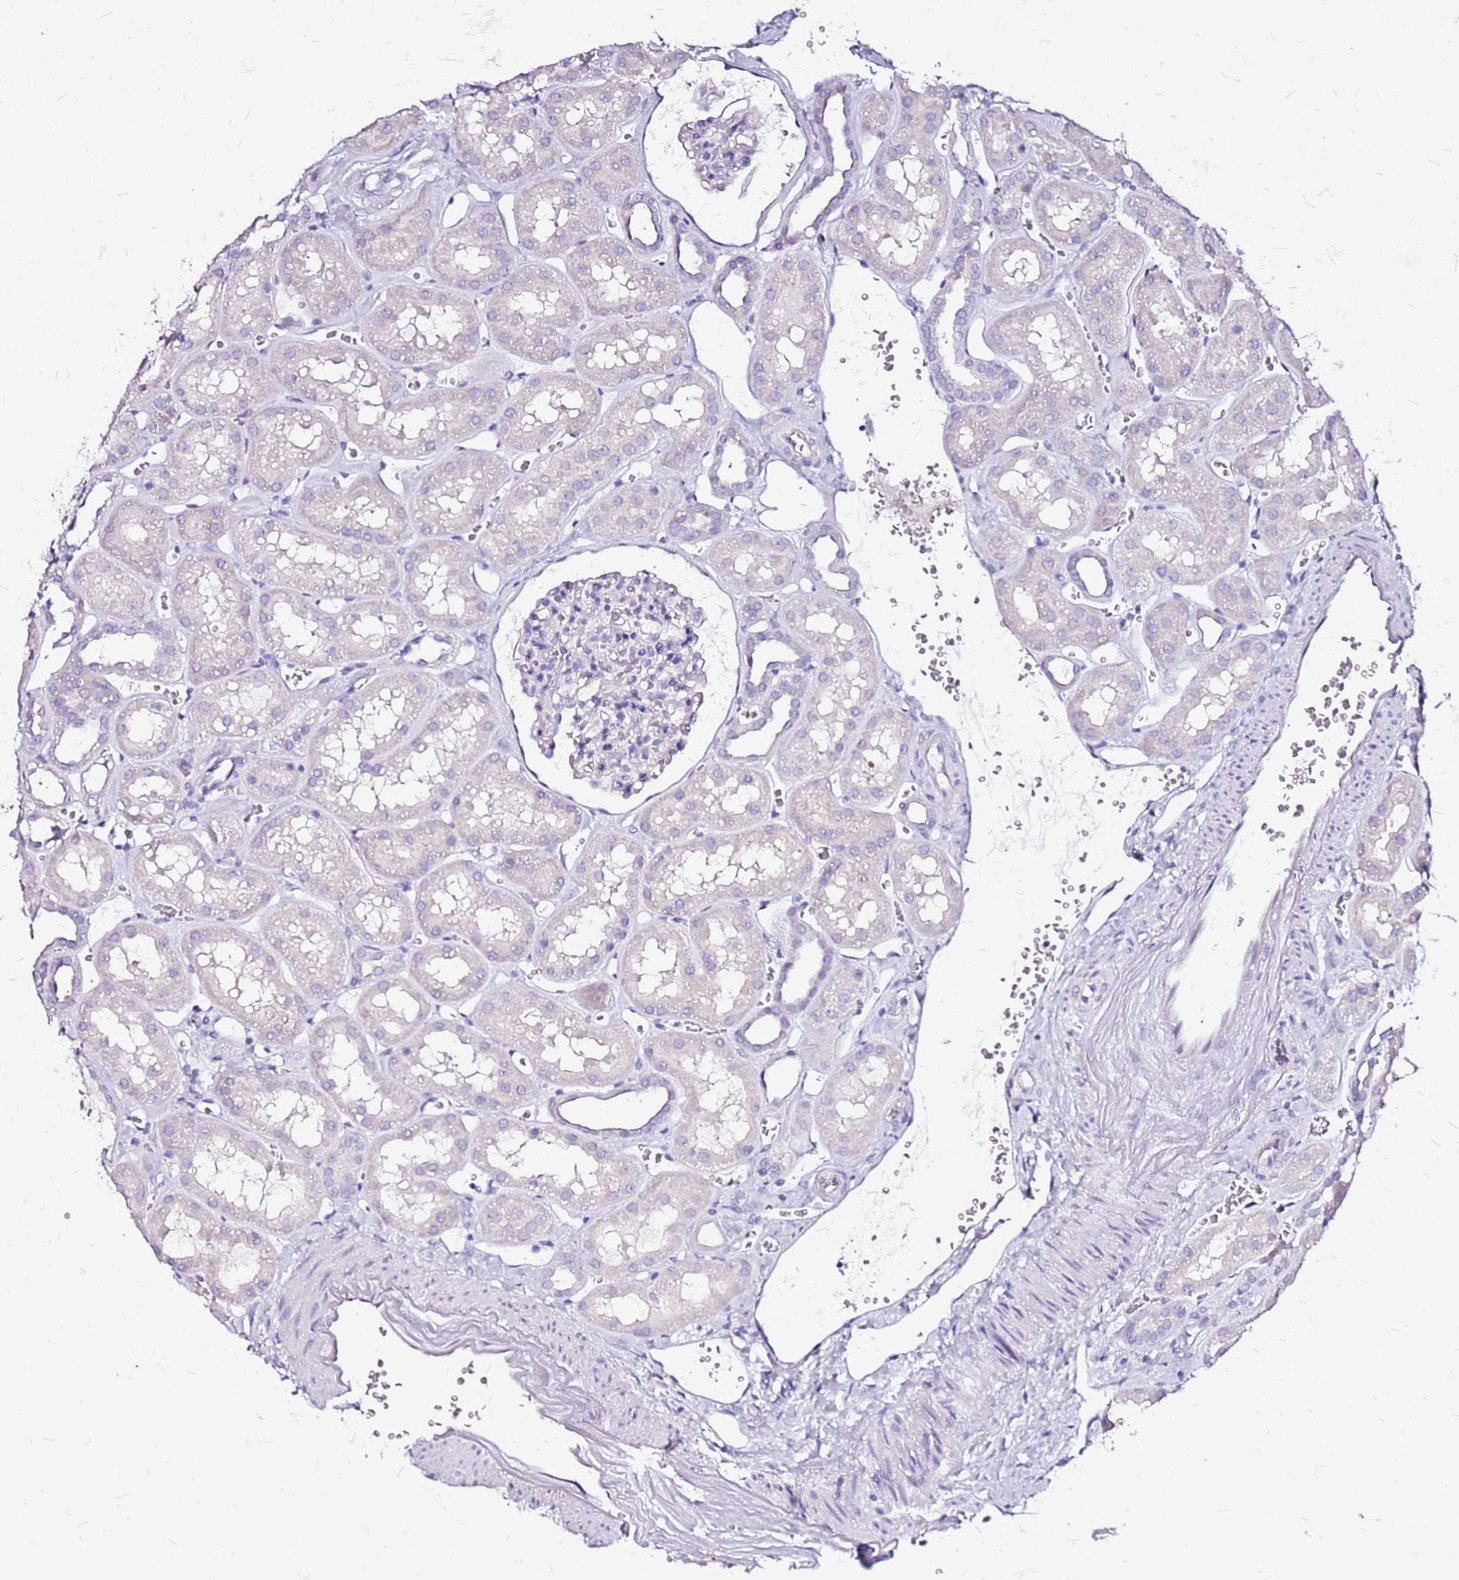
{"staining": {"intensity": "negative", "quantity": "none", "location": "none"}, "tissue": "kidney", "cell_type": "Cells in glomeruli", "image_type": "normal", "snomed": [{"axis": "morphology", "description": "Normal tissue, NOS"}, {"axis": "topography", "description": "Kidney"}], "caption": "DAB (3,3'-diaminobenzidine) immunohistochemical staining of unremarkable kidney reveals no significant expression in cells in glomeruli.", "gene": "CASD1", "patient": {"sex": "female", "age": 41}}